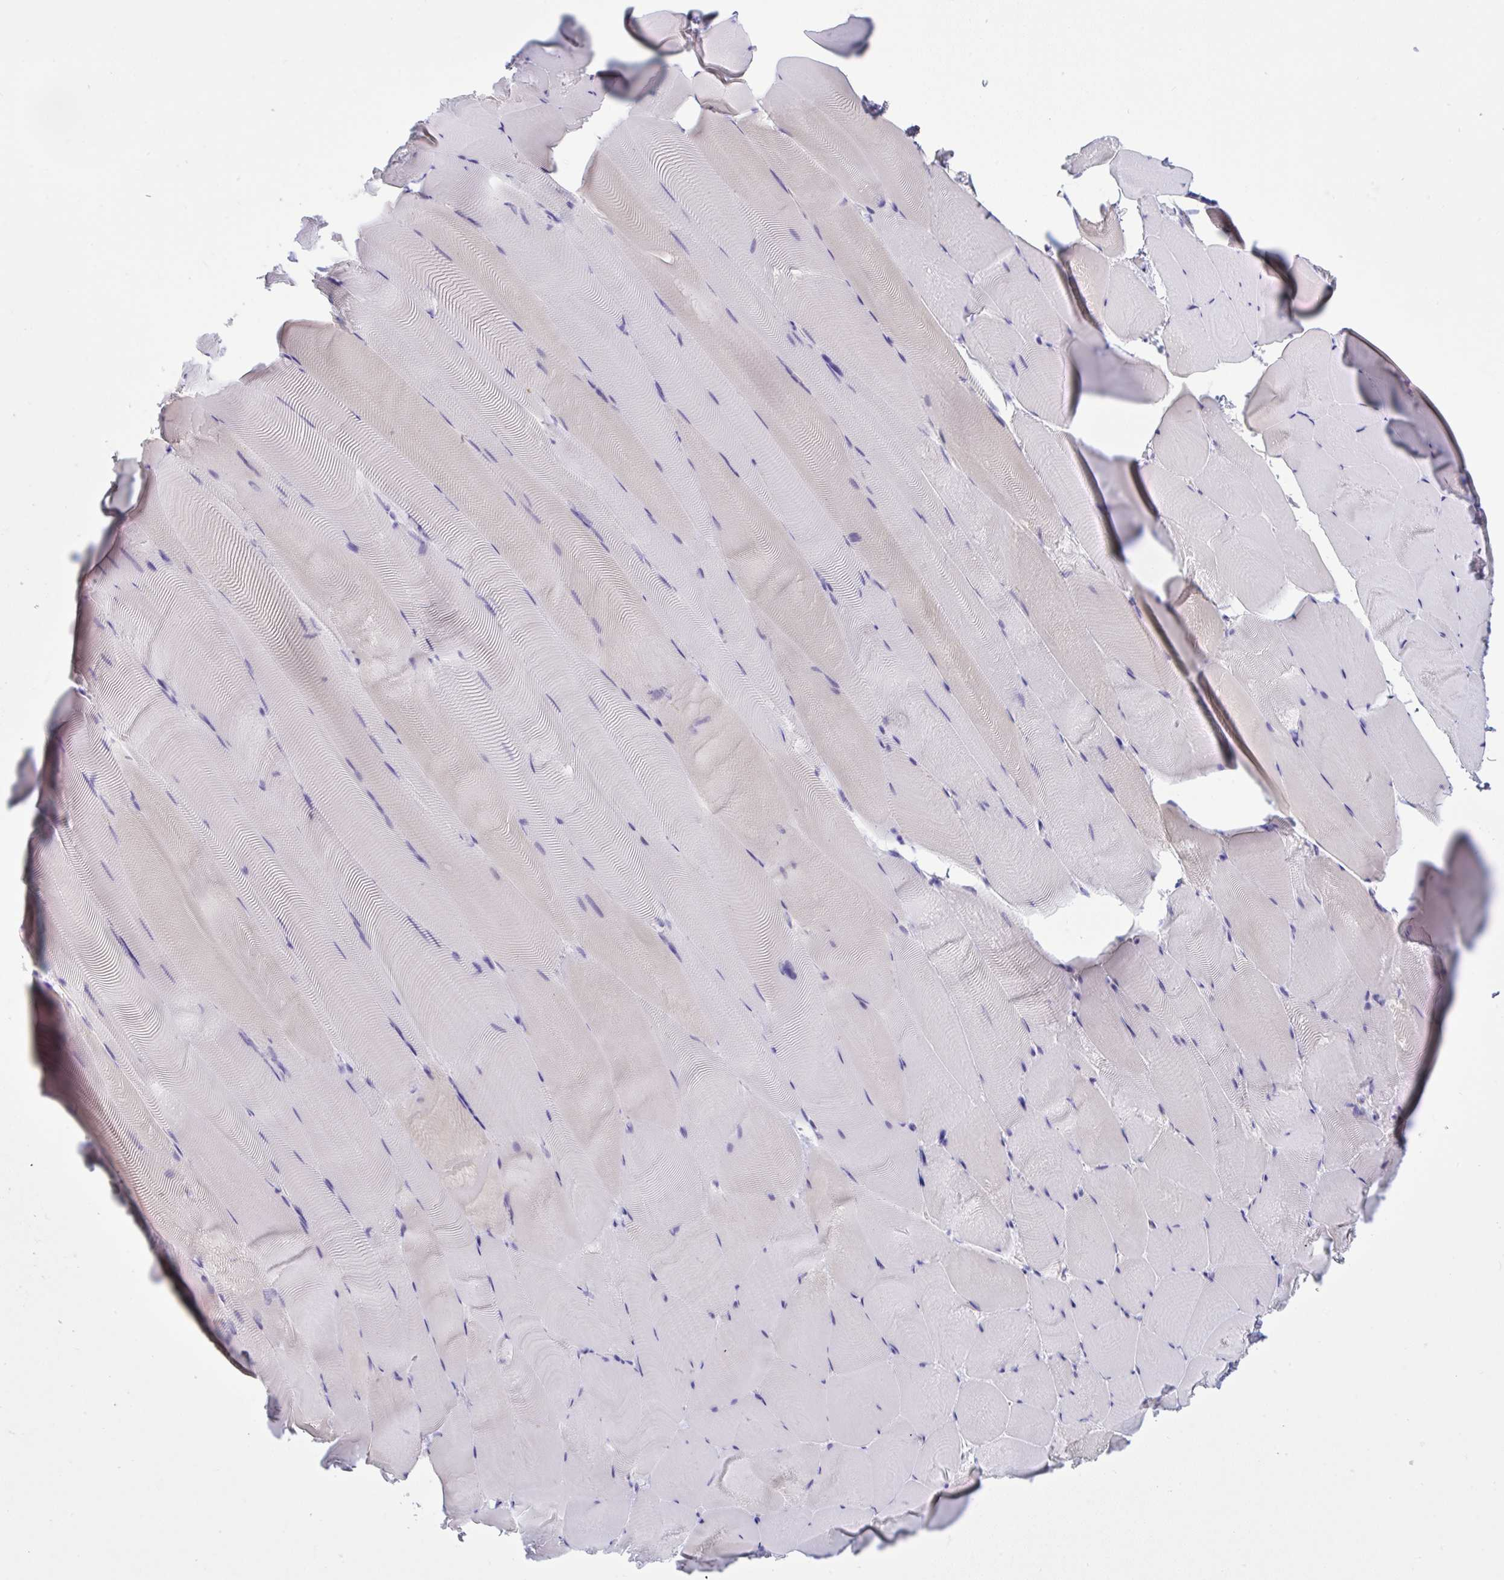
{"staining": {"intensity": "negative", "quantity": "none", "location": "none"}, "tissue": "skeletal muscle", "cell_type": "Myocytes", "image_type": "normal", "snomed": [{"axis": "morphology", "description": "Normal tissue, NOS"}, {"axis": "topography", "description": "Skeletal muscle"}], "caption": "DAB (3,3'-diaminobenzidine) immunohistochemical staining of benign skeletal muscle displays no significant staining in myocytes. (DAB (3,3'-diaminobenzidine) IHC with hematoxylin counter stain).", "gene": "TMEM41A", "patient": {"sex": "female", "age": 64}}